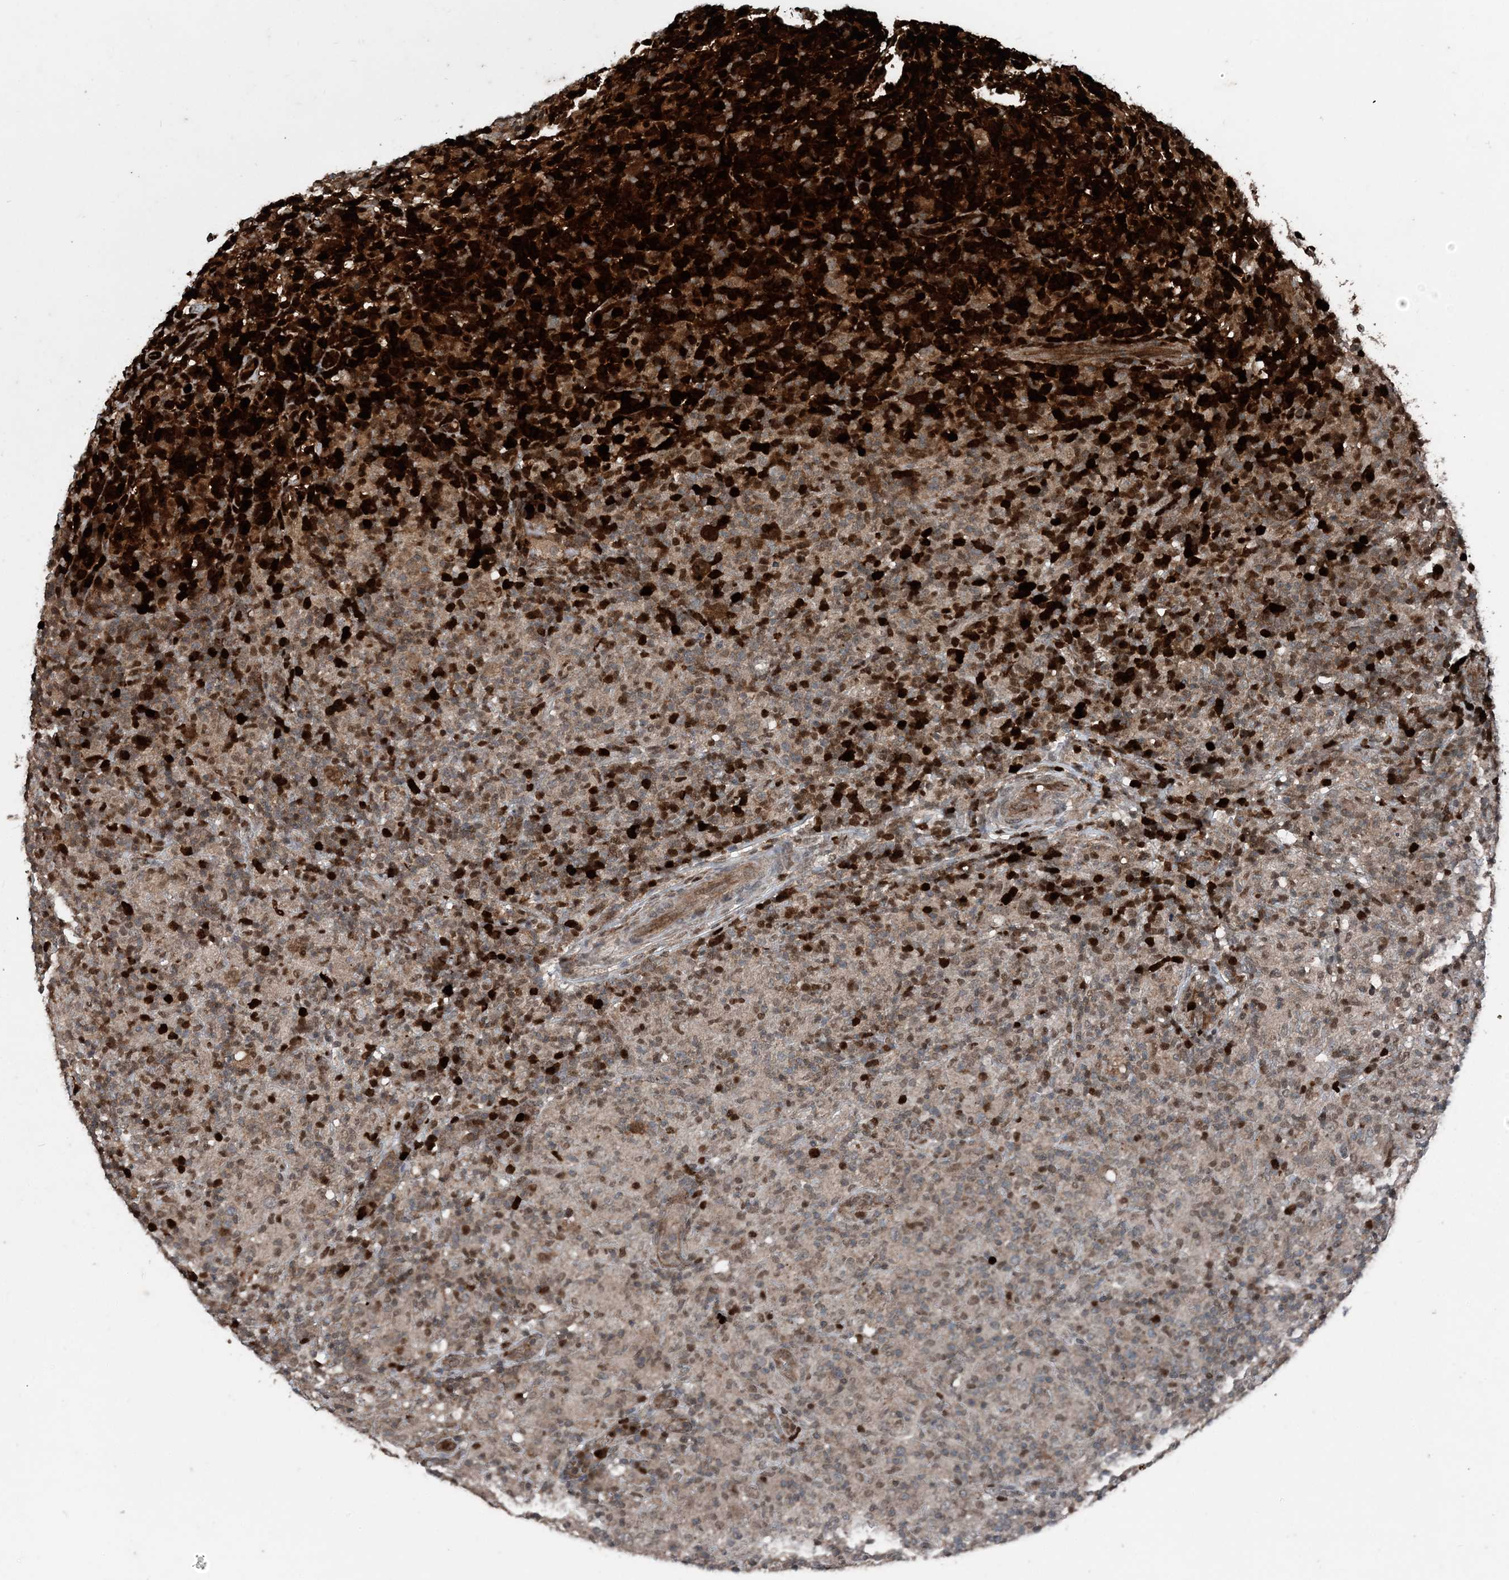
{"staining": {"intensity": "negative", "quantity": "none", "location": "none"}, "tissue": "lymphoma", "cell_type": "Tumor cells", "image_type": "cancer", "snomed": [{"axis": "morphology", "description": "Hodgkin's disease, NOS"}, {"axis": "topography", "description": "Lymph node"}], "caption": "A micrograph of human lymphoma is negative for staining in tumor cells.", "gene": "CFL1", "patient": {"sex": "male", "age": 70}}